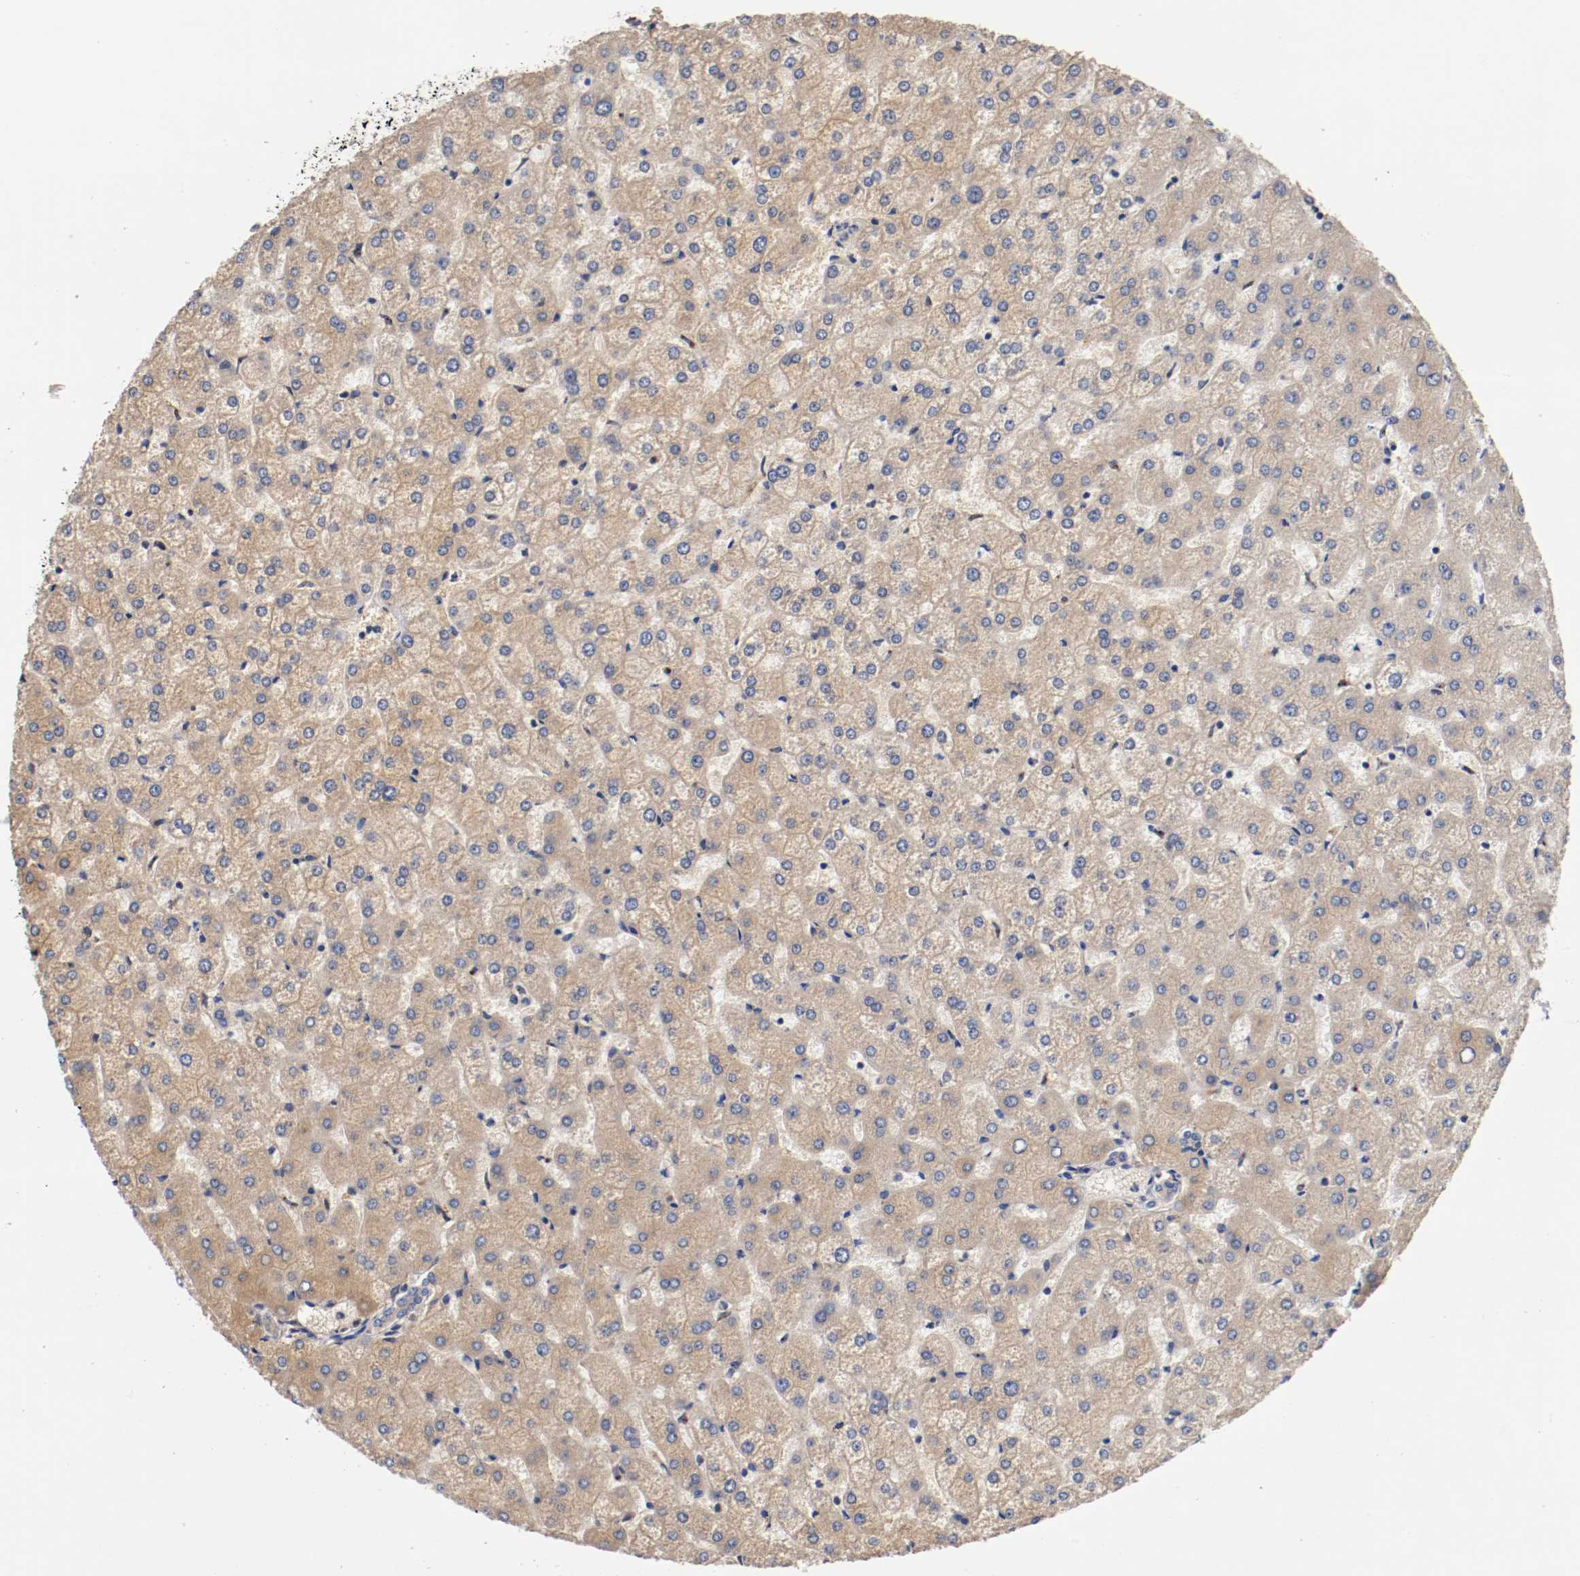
{"staining": {"intensity": "weak", "quantity": "25%-75%", "location": "cytoplasmic/membranous"}, "tissue": "liver", "cell_type": "Cholangiocytes", "image_type": "normal", "snomed": [{"axis": "morphology", "description": "Normal tissue, NOS"}, {"axis": "topography", "description": "Liver"}], "caption": "A brown stain labels weak cytoplasmic/membranous staining of a protein in cholangiocytes of benign human liver. The staining was performed using DAB (3,3'-diaminobenzidine), with brown indicating positive protein expression. Nuclei are stained blue with hematoxylin.", "gene": "TNFSF12", "patient": {"sex": "female", "age": 32}}